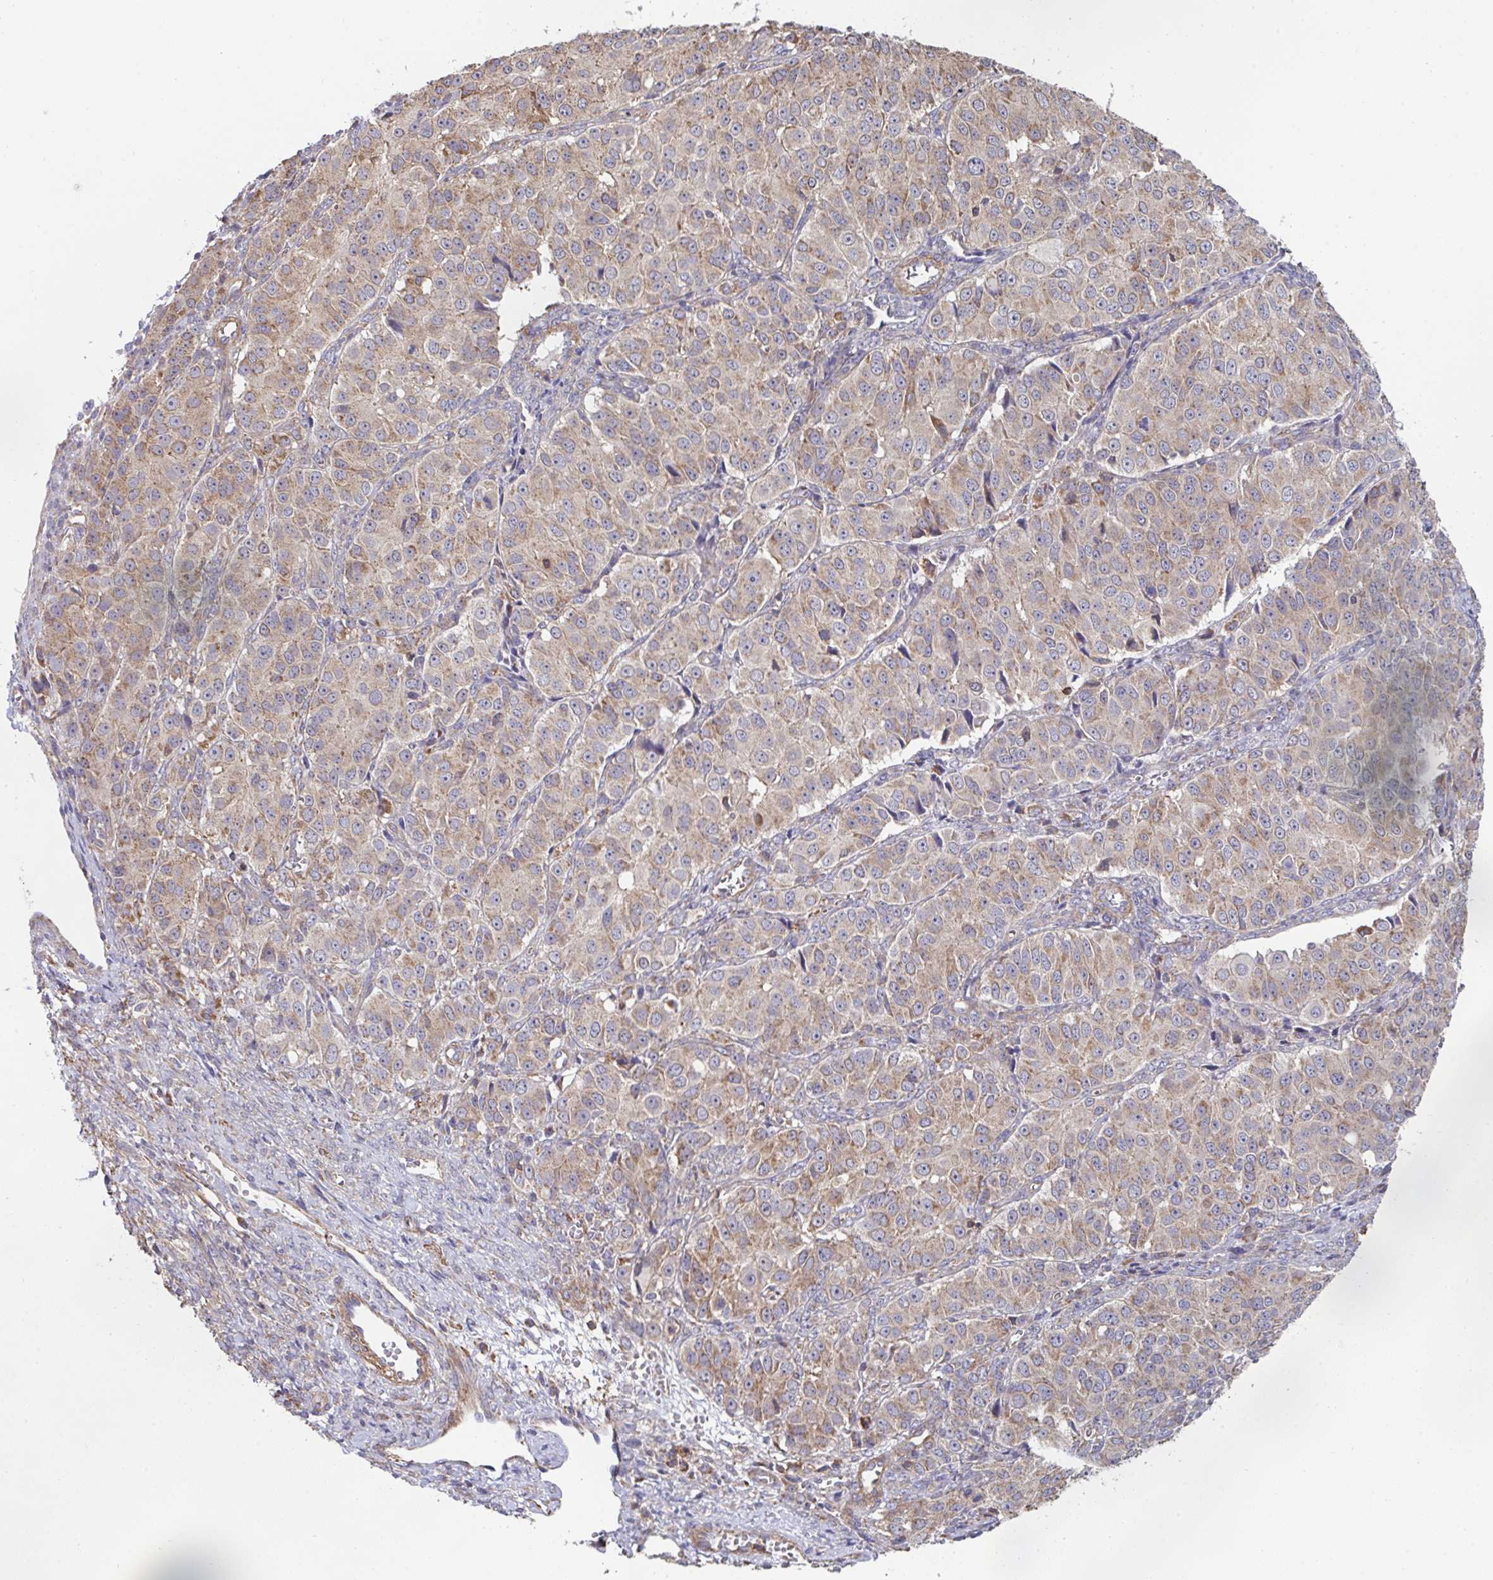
{"staining": {"intensity": "moderate", "quantity": ">75%", "location": "cytoplasmic/membranous"}, "tissue": "ovarian cancer", "cell_type": "Tumor cells", "image_type": "cancer", "snomed": [{"axis": "morphology", "description": "Carcinoma, endometroid"}, {"axis": "topography", "description": "Ovary"}], "caption": "The image demonstrates immunohistochemical staining of ovarian cancer (endometroid carcinoma). There is moderate cytoplasmic/membranous positivity is identified in about >75% of tumor cells. Ihc stains the protein in brown and the nuclei are stained blue.", "gene": "DZANK1", "patient": {"sex": "female", "age": 51}}